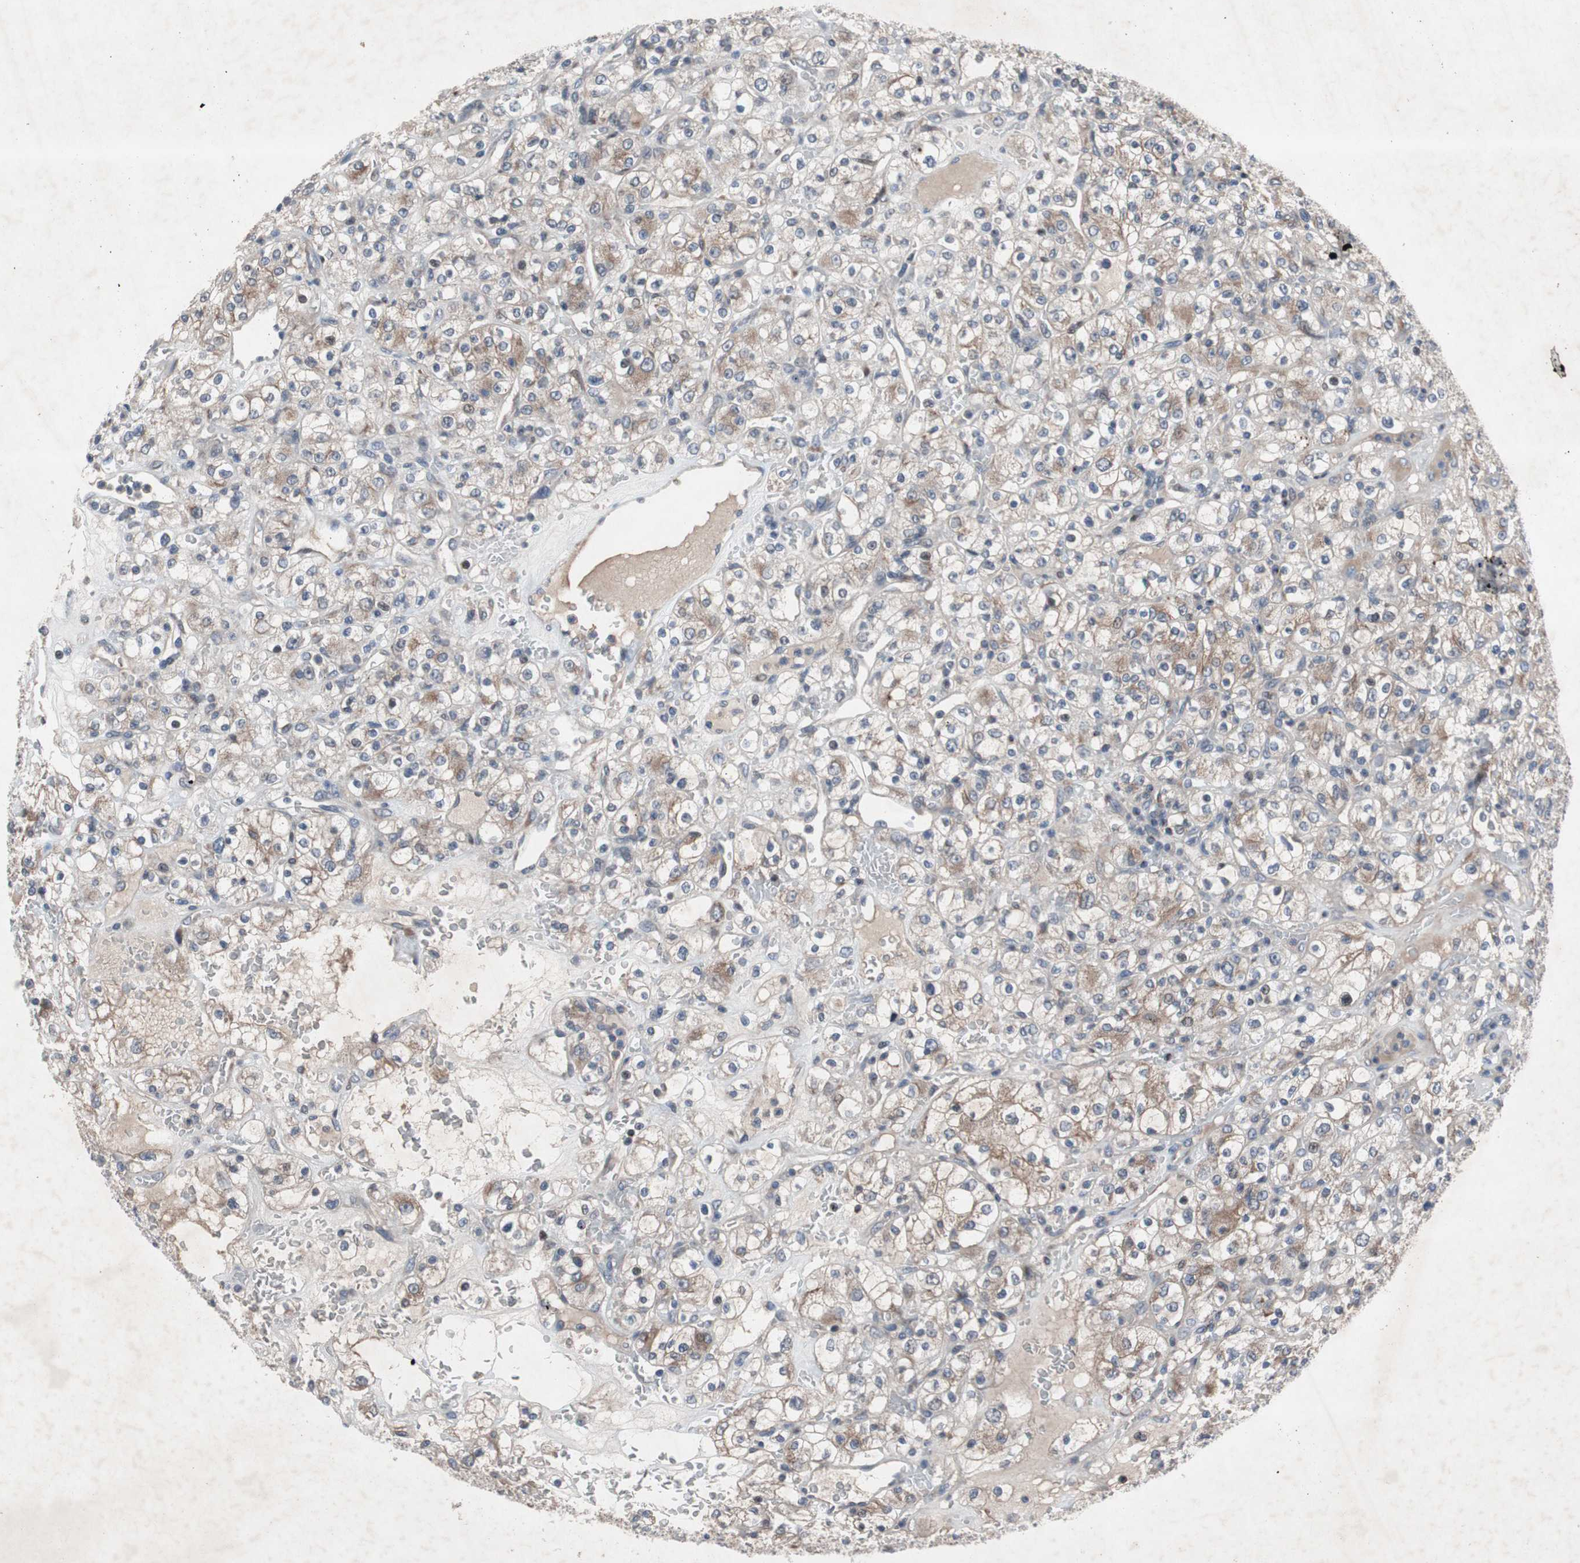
{"staining": {"intensity": "moderate", "quantity": "<25%", "location": "cytoplasmic/membranous"}, "tissue": "renal cancer", "cell_type": "Tumor cells", "image_type": "cancer", "snomed": [{"axis": "morphology", "description": "Normal tissue, NOS"}, {"axis": "morphology", "description": "Adenocarcinoma, NOS"}, {"axis": "topography", "description": "Kidney"}], "caption": "Protein staining of renal cancer (adenocarcinoma) tissue displays moderate cytoplasmic/membranous positivity in approximately <25% of tumor cells.", "gene": "MUTYH", "patient": {"sex": "female", "age": 72}}